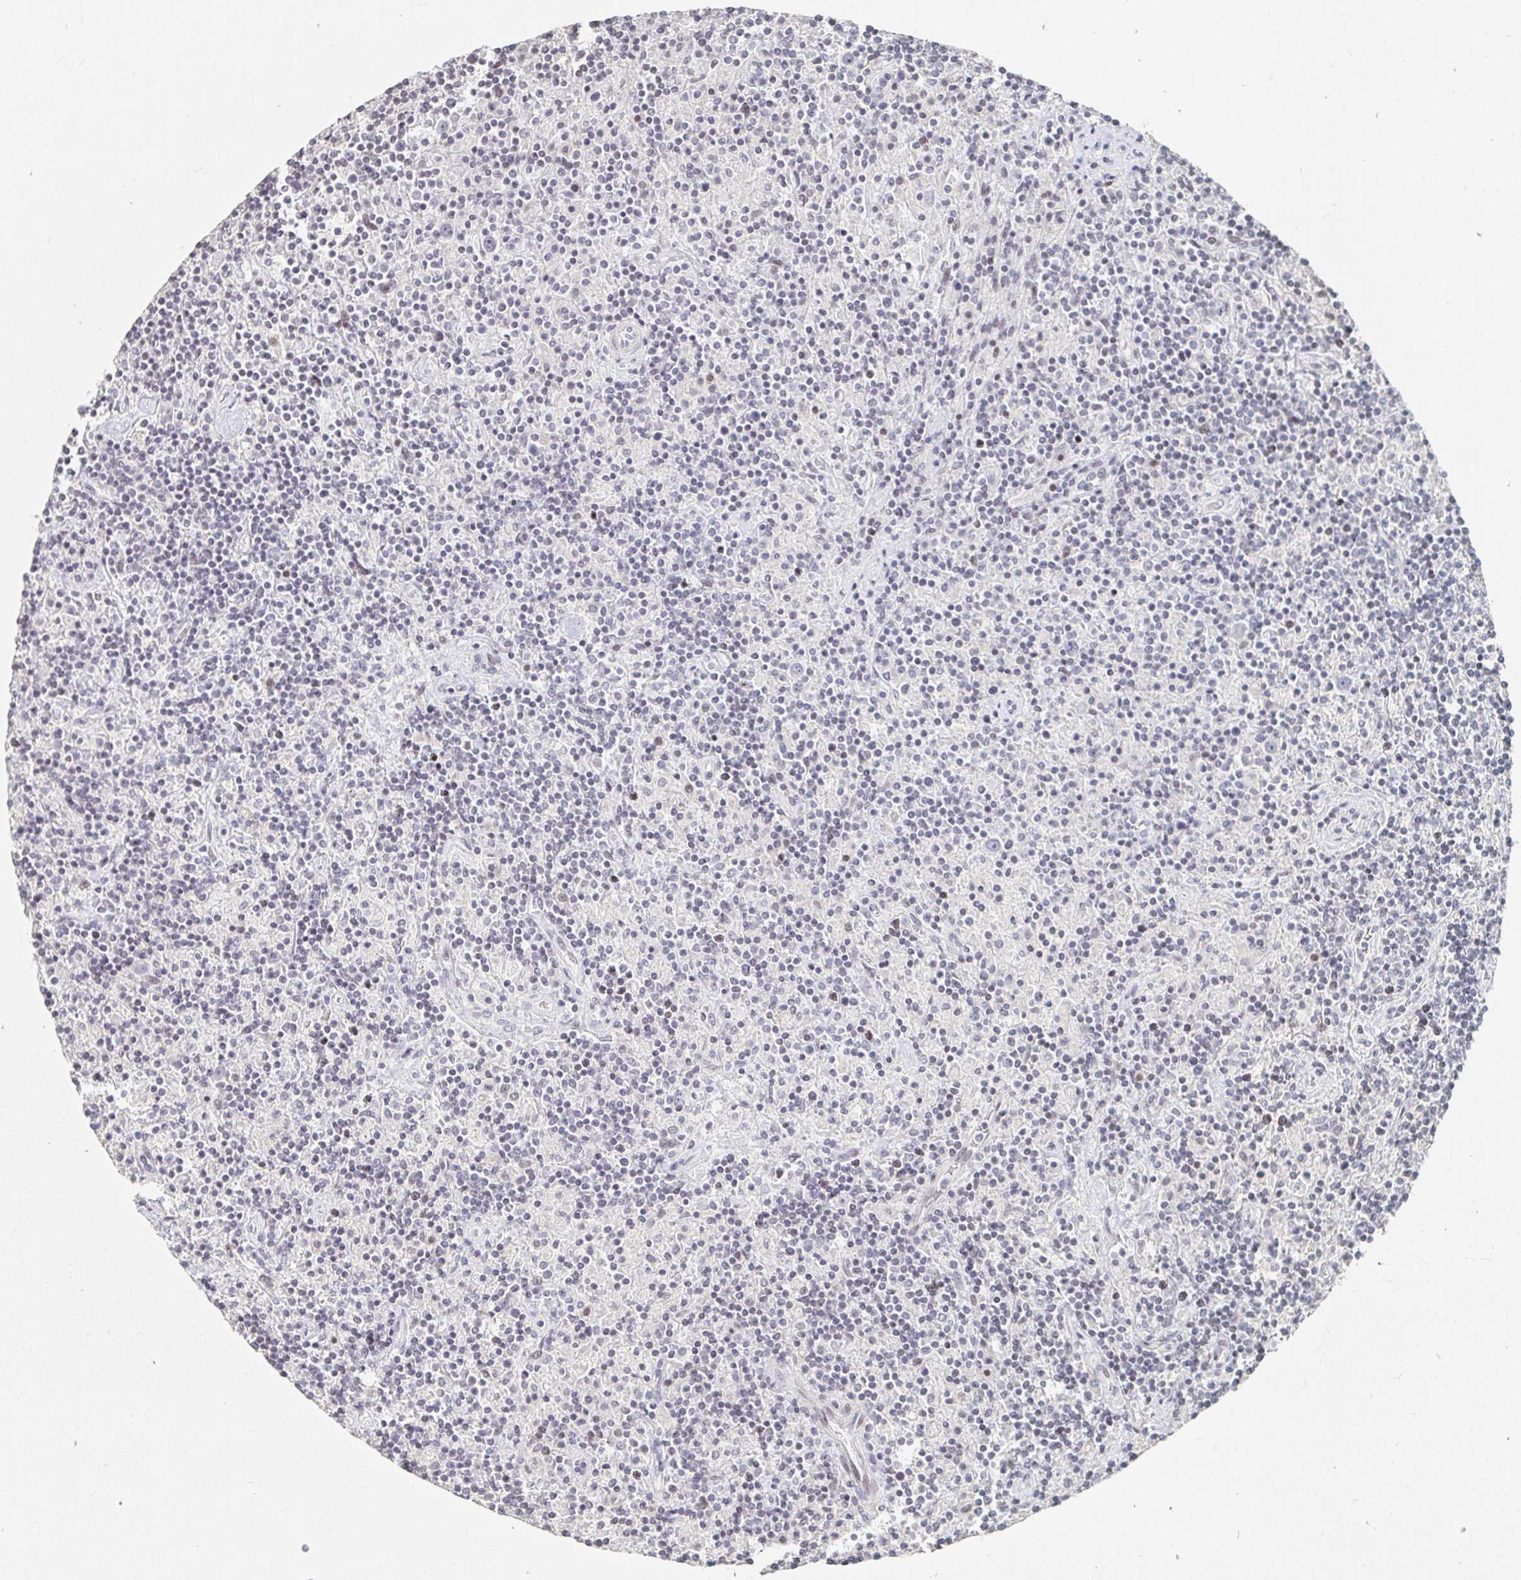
{"staining": {"intensity": "negative", "quantity": "none", "location": "none"}, "tissue": "lymphoma", "cell_type": "Tumor cells", "image_type": "cancer", "snomed": [{"axis": "morphology", "description": "Hodgkin's disease, NOS"}, {"axis": "topography", "description": "Lymph node"}], "caption": "High power microscopy image of an IHC histopathology image of lymphoma, revealing no significant positivity in tumor cells.", "gene": "NME9", "patient": {"sex": "male", "age": 70}}